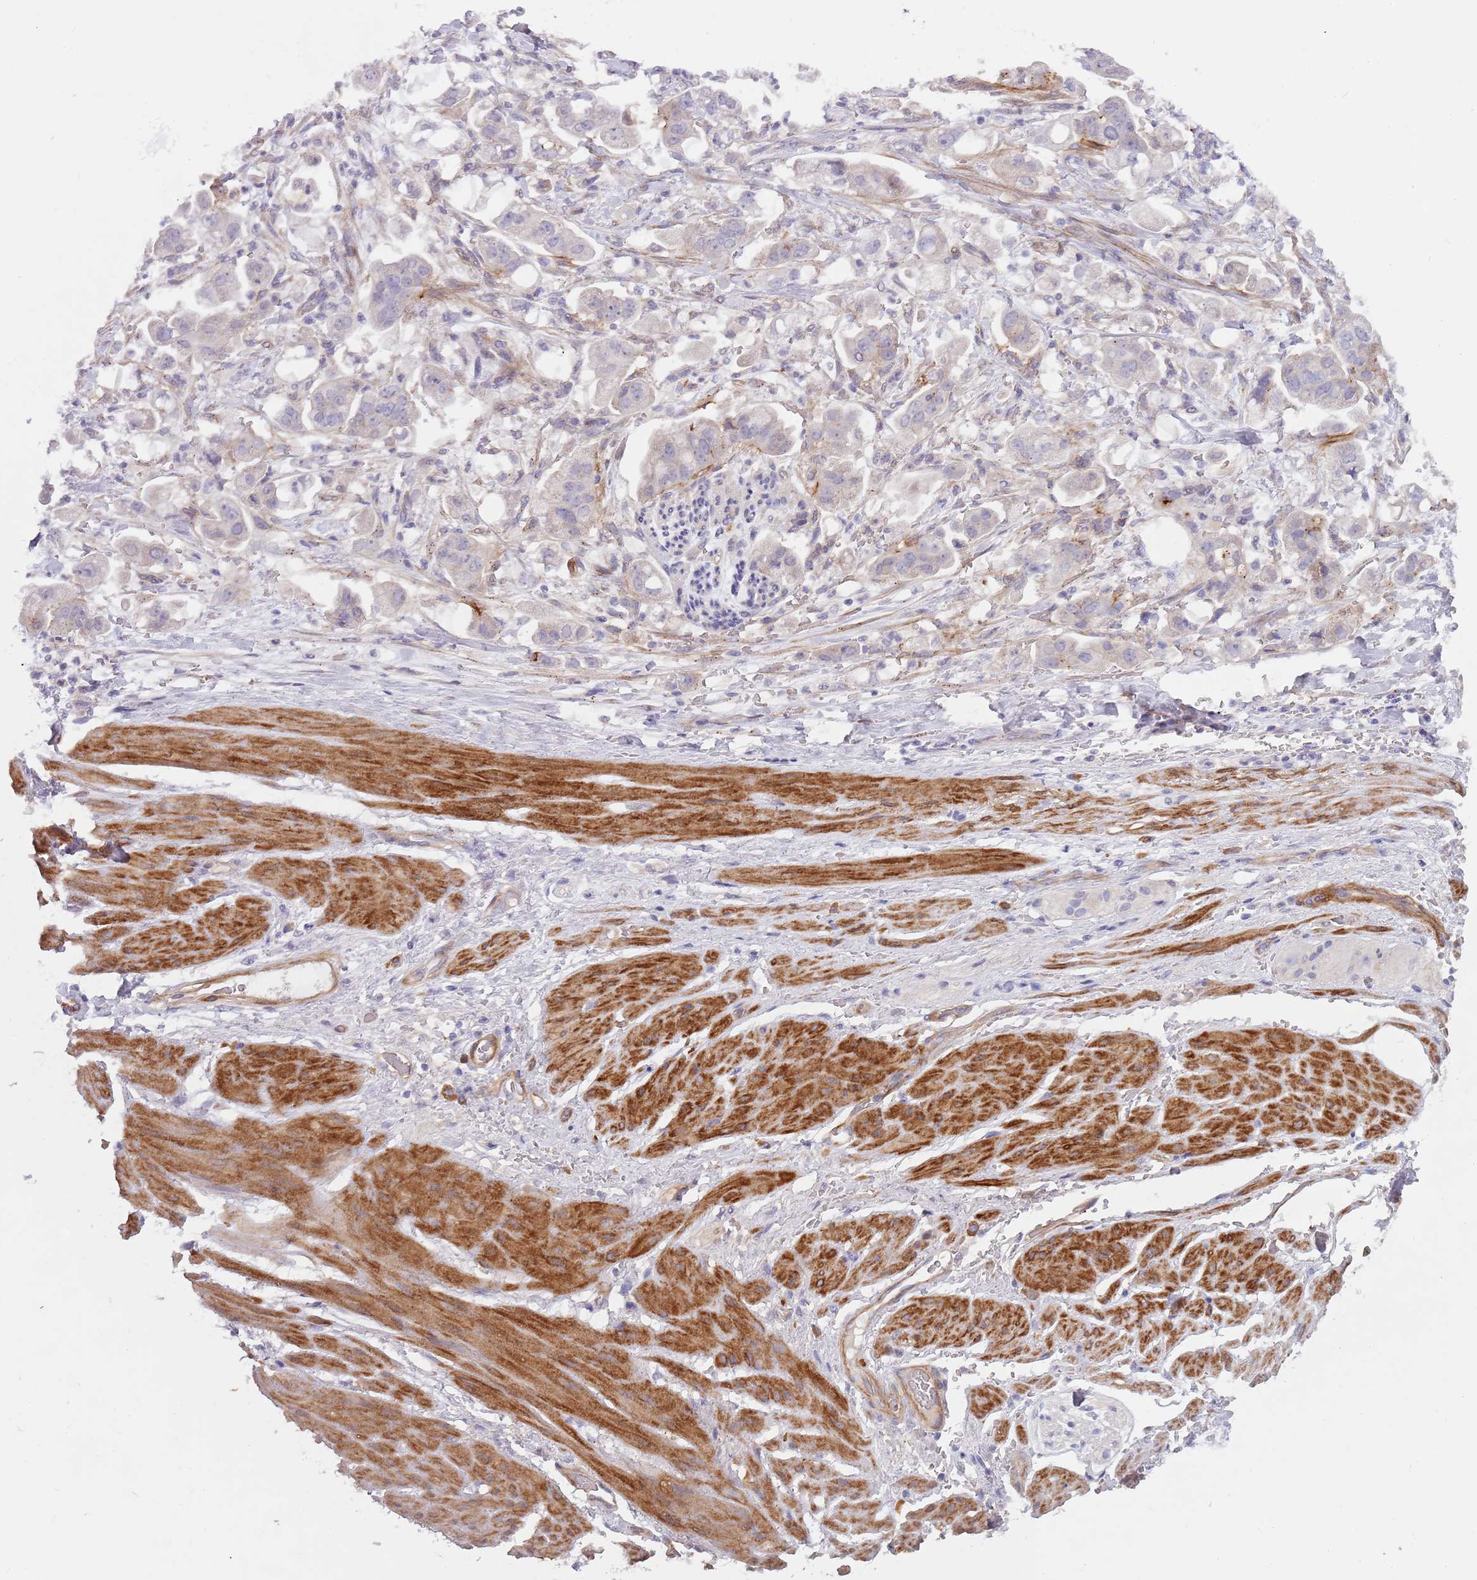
{"staining": {"intensity": "negative", "quantity": "none", "location": "none"}, "tissue": "stomach cancer", "cell_type": "Tumor cells", "image_type": "cancer", "snomed": [{"axis": "morphology", "description": "Adenocarcinoma, NOS"}, {"axis": "topography", "description": "Stomach"}], "caption": "Photomicrograph shows no protein expression in tumor cells of stomach cancer tissue.", "gene": "TINAGL1", "patient": {"sex": "male", "age": 62}}